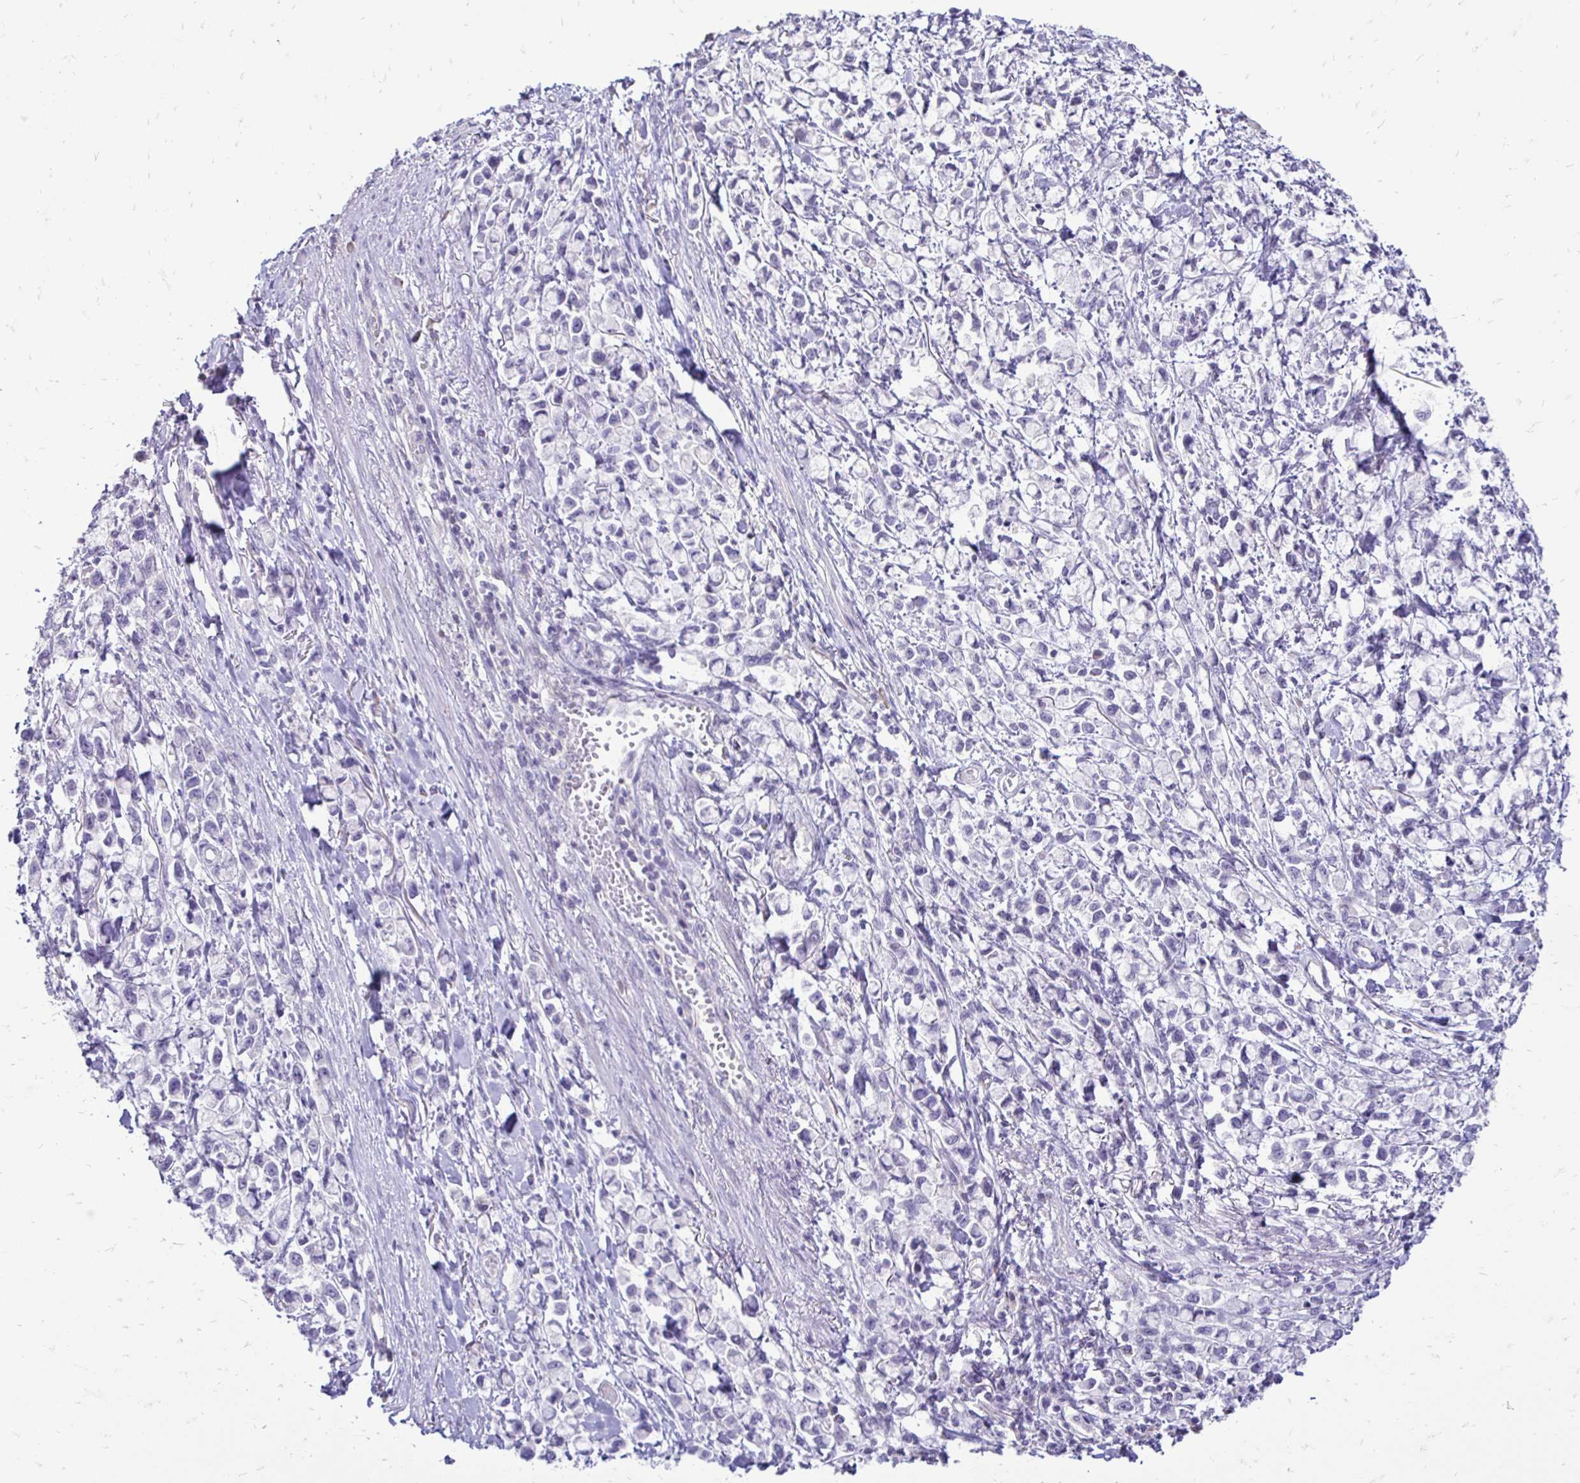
{"staining": {"intensity": "negative", "quantity": "none", "location": "none"}, "tissue": "stomach cancer", "cell_type": "Tumor cells", "image_type": "cancer", "snomed": [{"axis": "morphology", "description": "Adenocarcinoma, NOS"}, {"axis": "topography", "description": "Stomach"}], "caption": "This is an immunohistochemistry image of stomach cancer (adenocarcinoma). There is no staining in tumor cells.", "gene": "GAS2", "patient": {"sex": "female", "age": 81}}